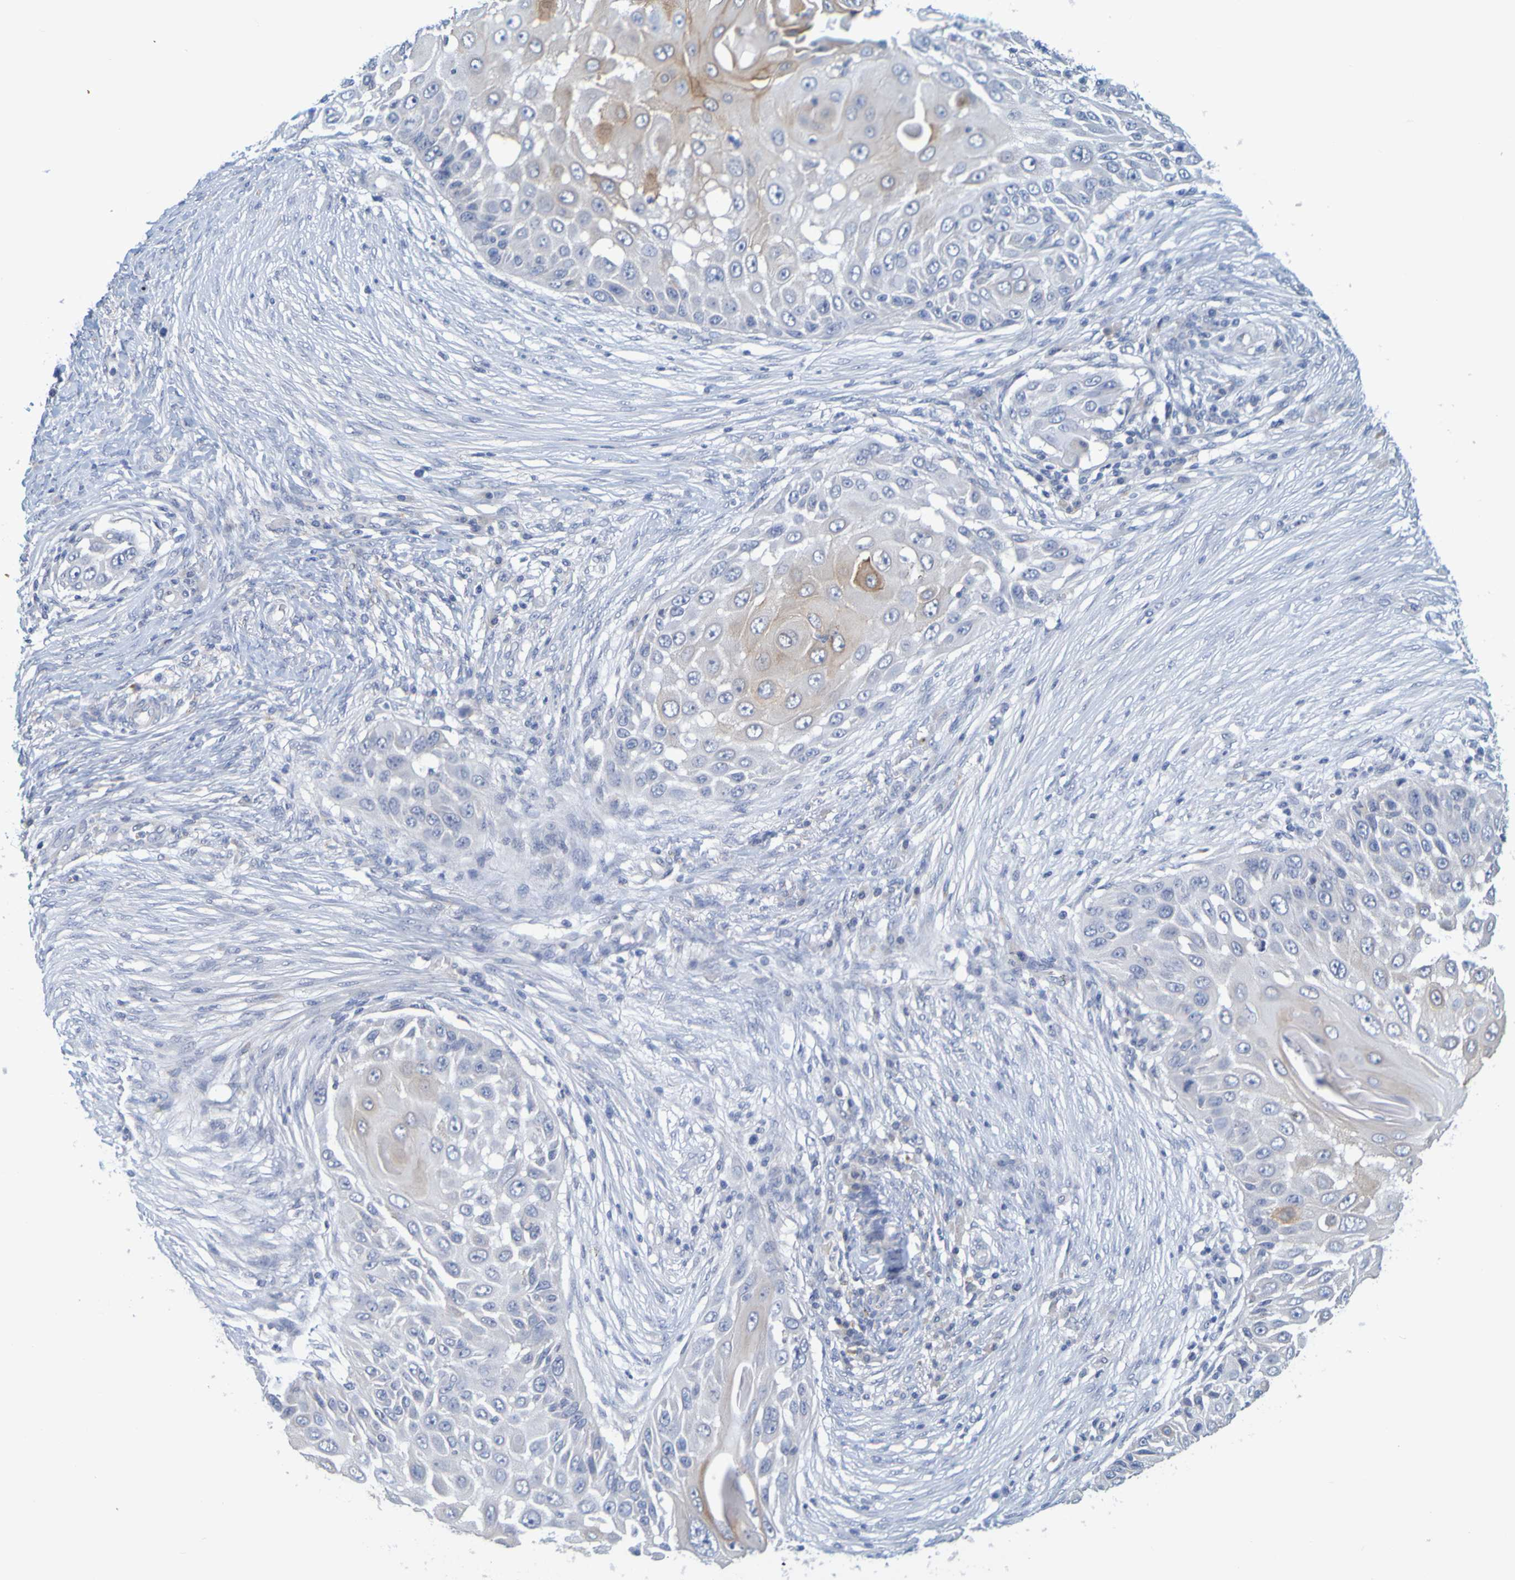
{"staining": {"intensity": "moderate", "quantity": "<25%", "location": "cytoplasmic/membranous"}, "tissue": "skin cancer", "cell_type": "Tumor cells", "image_type": "cancer", "snomed": [{"axis": "morphology", "description": "Squamous cell carcinoma, NOS"}, {"axis": "topography", "description": "Skin"}], "caption": "Moderate cytoplasmic/membranous protein positivity is present in approximately <25% of tumor cells in skin cancer.", "gene": "ENDOU", "patient": {"sex": "female", "age": 44}}